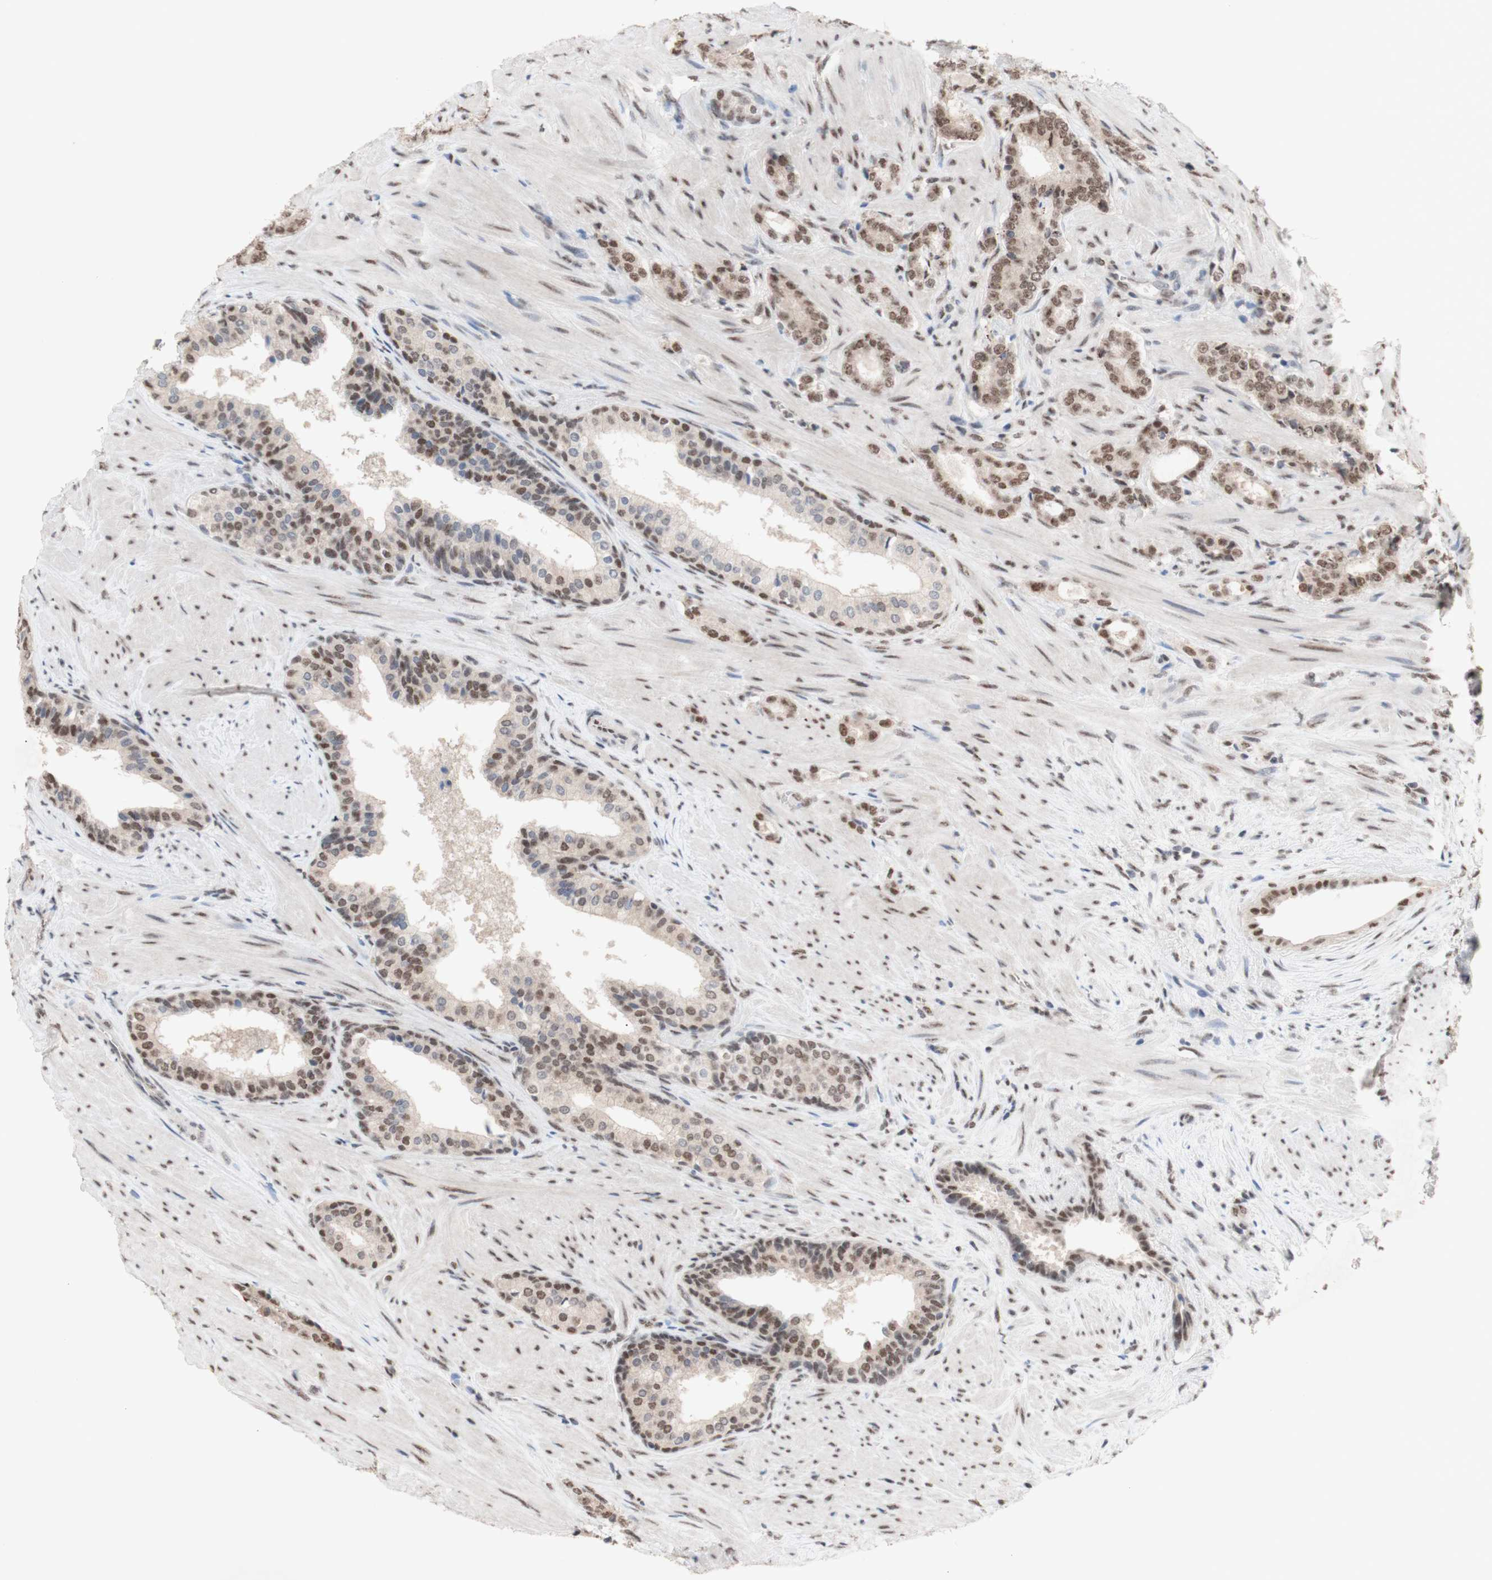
{"staining": {"intensity": "moderate", "quantity": ">75%", "location": "nuclear"}, "tissue": "prostate cancer", "cell_type": "Tumor cells", "image_type": "cancer", "snomed": [{"axis": "morphology", "description": "Adenocarcinoma, Low grade"}, {"axis": "topography", "description": "Prostate"}], "caption": "Immunohistochemistry (IHC) (DAB) staining of human prostate cancer displays moderate nuclear protein expression in approximately >75% of tumor cells. Ihc stains the protein of interest in brown and the nuclei are stained blue.", "gene": "SFPQ", "patient": {"sex": "male", "age": 60}}